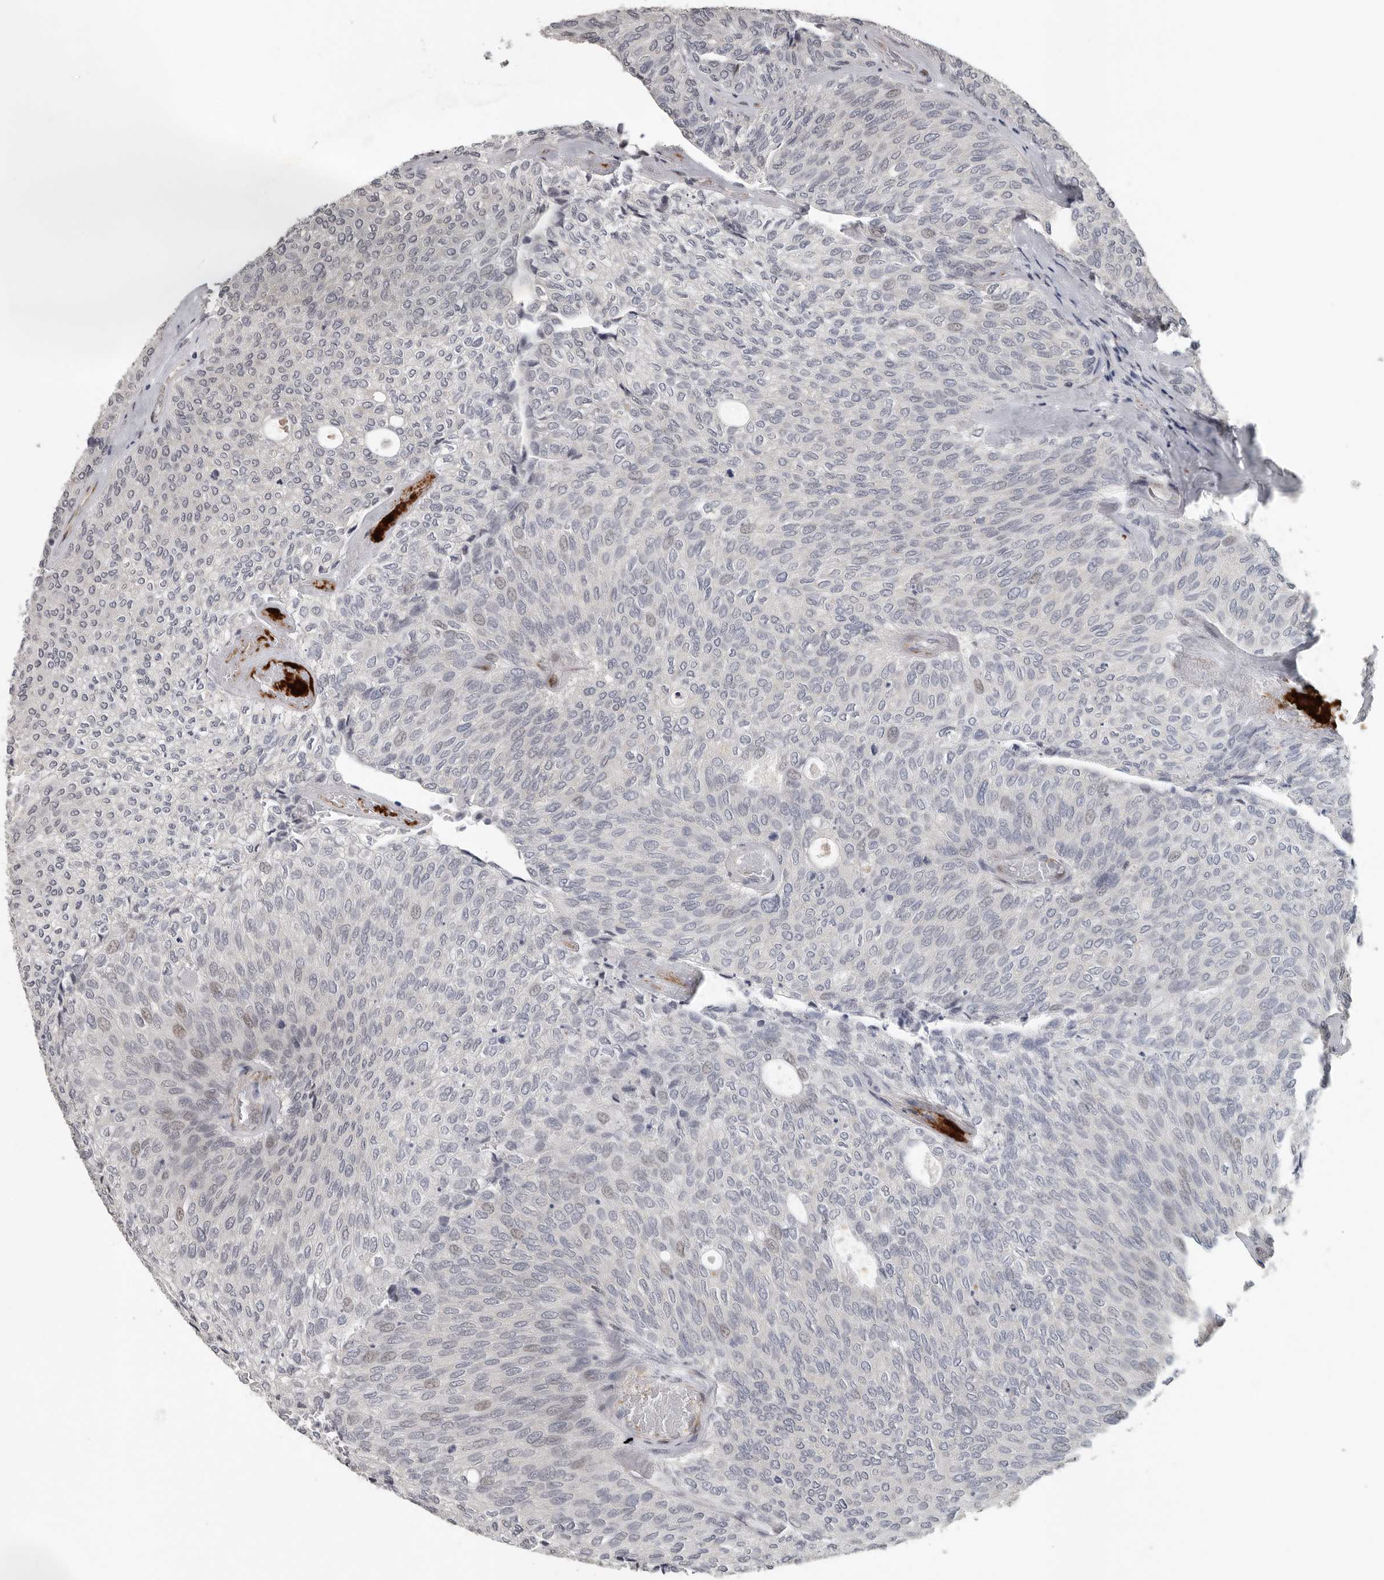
{"staining": {"intensity": "negative", "quantity": "none", "location": "none"}, "tissue": "urothelial cancer", "cell_type": "Tumor cells", "image_type": "cancer", "snomed": [{"axis": "morphology", "description": "Urothelial carcinoma, Low grade"}, {"axis": "topography", "description": "Urinary bladder"}], "caption": "Micrograph shows no protein positivity in tumor cells of urothelial cancer tissue. (DAB (3,3'-diaminobenzidine) immunohistochemistry (IHC) visualized using brightfield microscopy, high magnification).", "gene": "RALGPS2", "patient": {"sex": "female", "age": 79}}